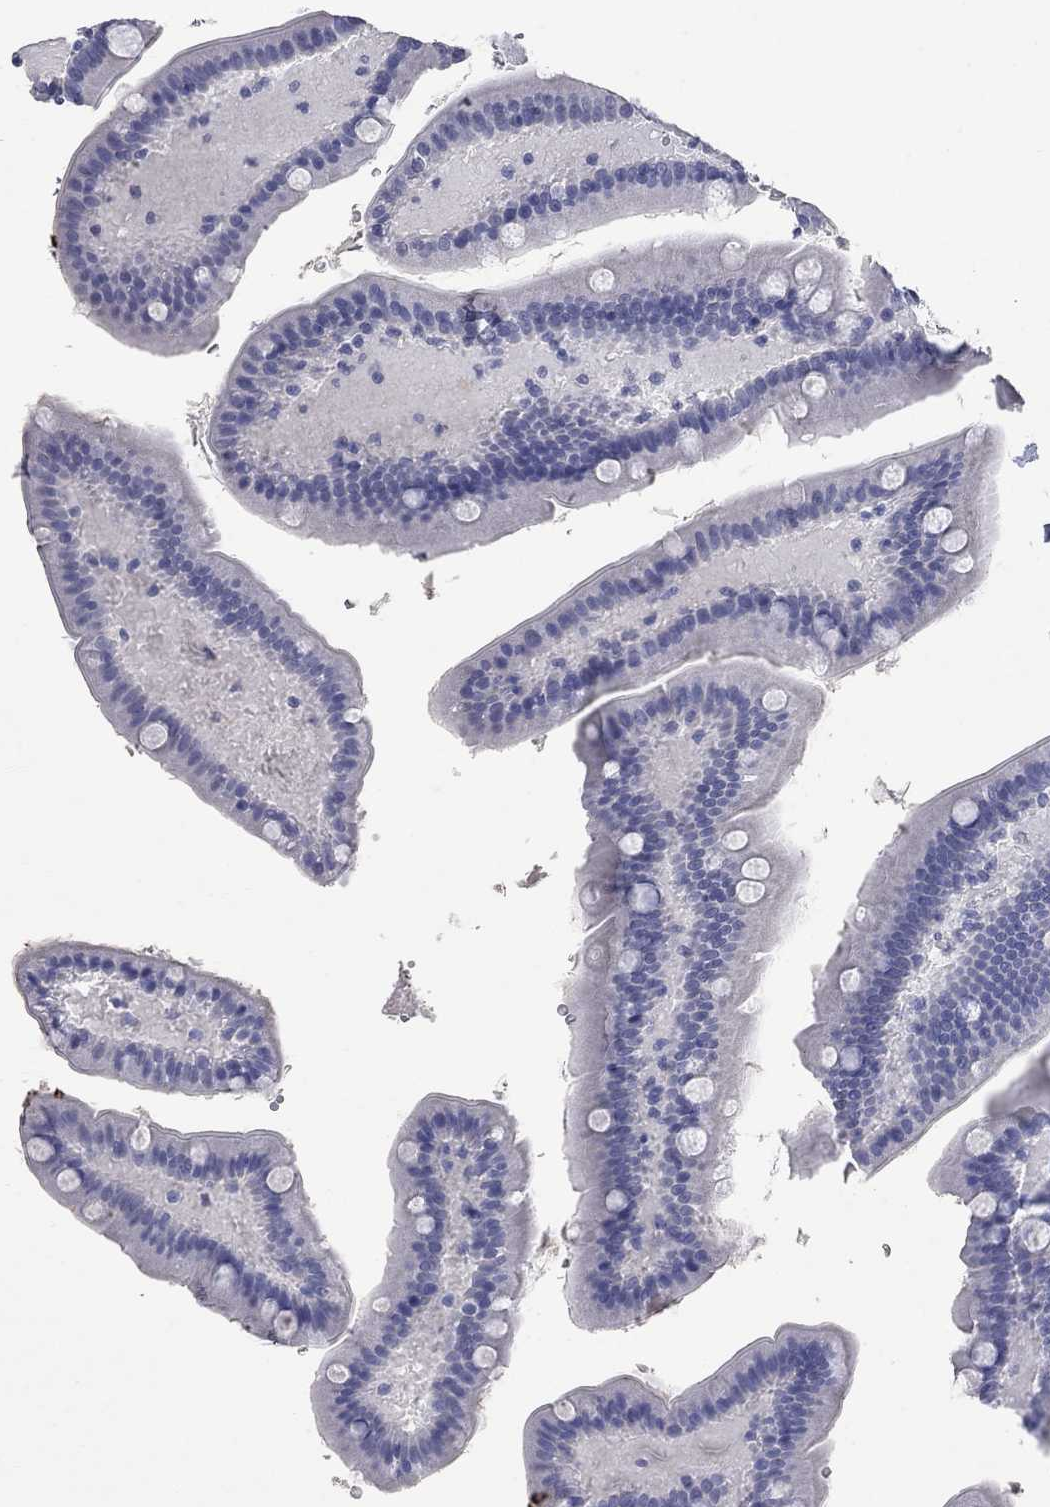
{"staining": {"intensity": "negative", "quantity": "none", "location": "none"}, "tissue": "small intestine", "cell_type": "Glandular cells", "image_type": "normal", "snomed": [{"axis": "morphology", "description": "Normal tissue, NOS"}, {"axis": "topography", "description": "Small intestine"}], "caption": "Immunohistochemistry (IHC) micrograph of normal small intestine stained for a protein (brown), which shows no expression in glandular cells. The staining was performed using DAB to visualize the protein expression in brown, while the nuclei were stained in blue with hematoxylin (Magnification: 20x).", "gene": "FAM221B", "patient": {"sex": "male", "age": 66}}